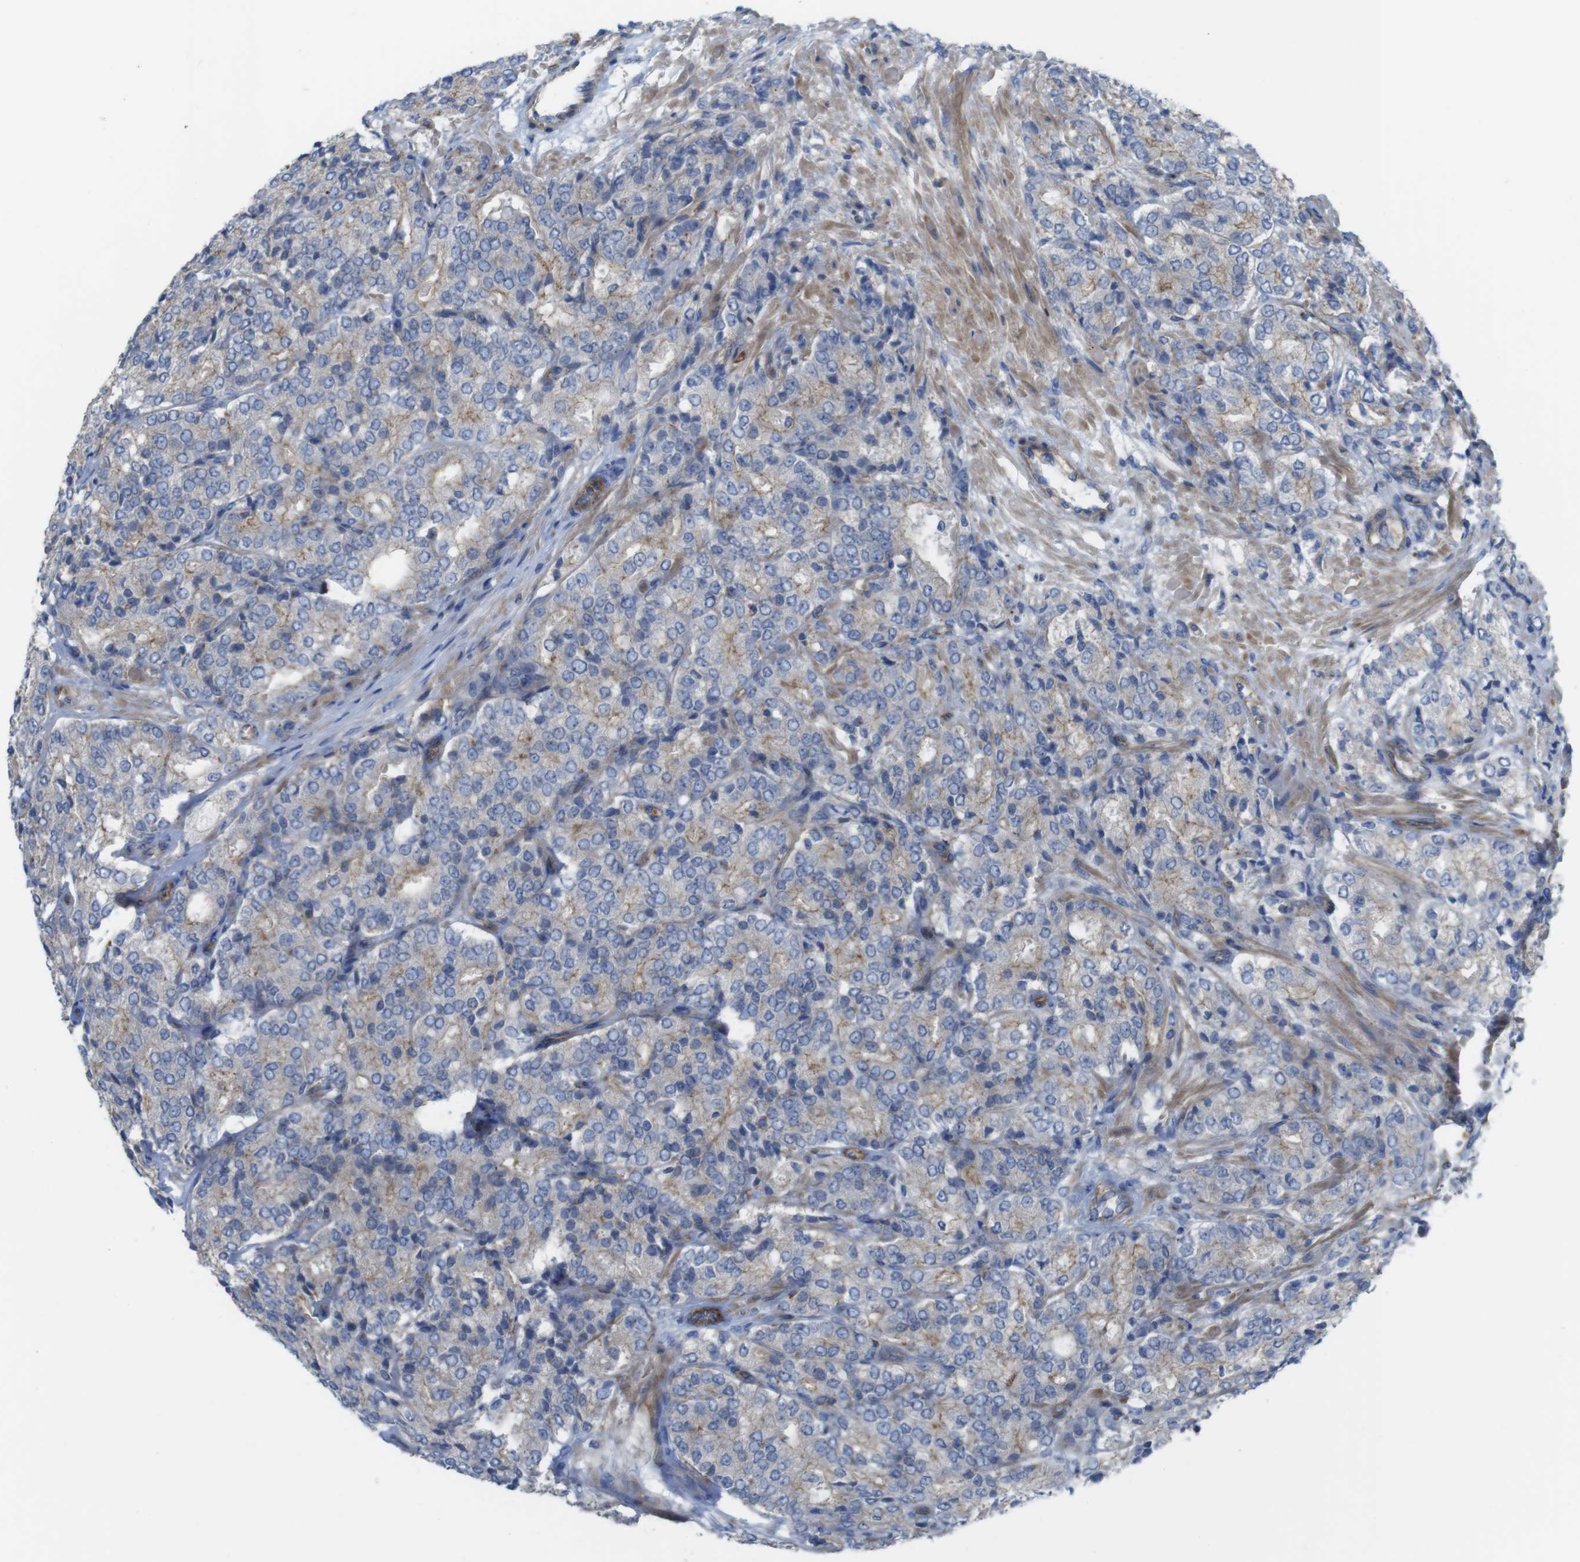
{"staining": {"intensity": "moderate", "quantity": "<25%", "location": "cytoplasmic/membranous"}, "tissue": "prostate cancer", "cell_type": "Tumor cells", "image_type": "cancer", "snomed": [{"axis": "morphology", "description": "Adenocarcinoma, High grade"}, {"axis": "topography", "description": "Prostate"}], "caption": "Tumor cells show low levels of moderate cytoplasmic/membranous expression in approximately <25% of cells in prostate adenocarcinoma (high-grade). Nuclei are stained in blue.", "gene": "PREX2", "patient": {"sex": "male", "age": 65}}